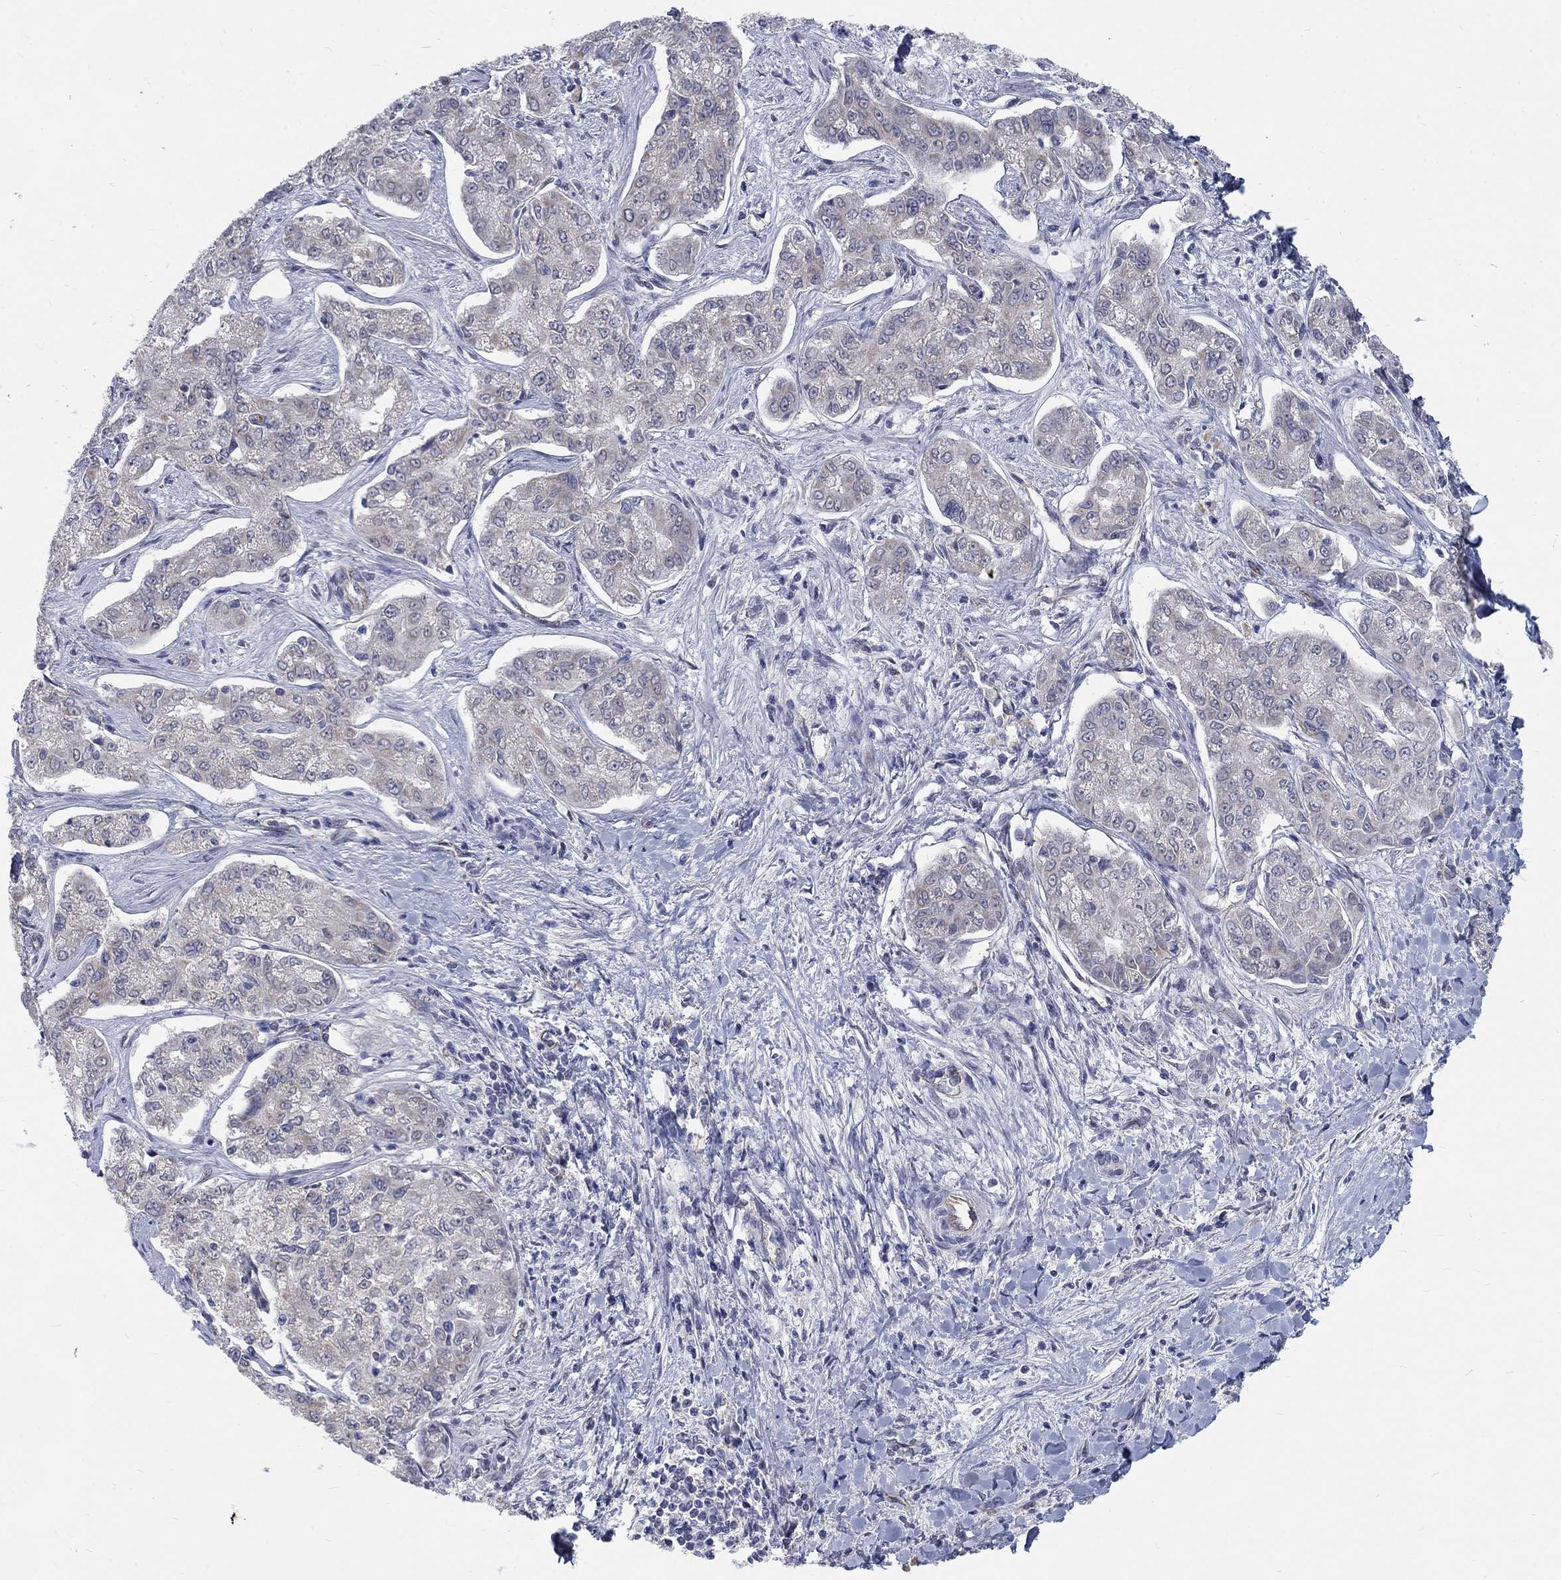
{"staining": {"intensity": "negative", "quantity": "none", "location": "none"}, "tissue": "liver cancer", "cell_type": "Tumor cells", "image_type": "cancer", "snomed": [{"axis": "morphology", "description": "Cholangiocarcinoma"}, {"axis": "topography", "description": "Liver"}], "caption": "High power microscopy micrograph of an immunohistochemistry image of liver cancer, revealing no significant expression in tumor cells.", "gene": "PHKA1", "patient": {"sex": "female", "age": 47}}